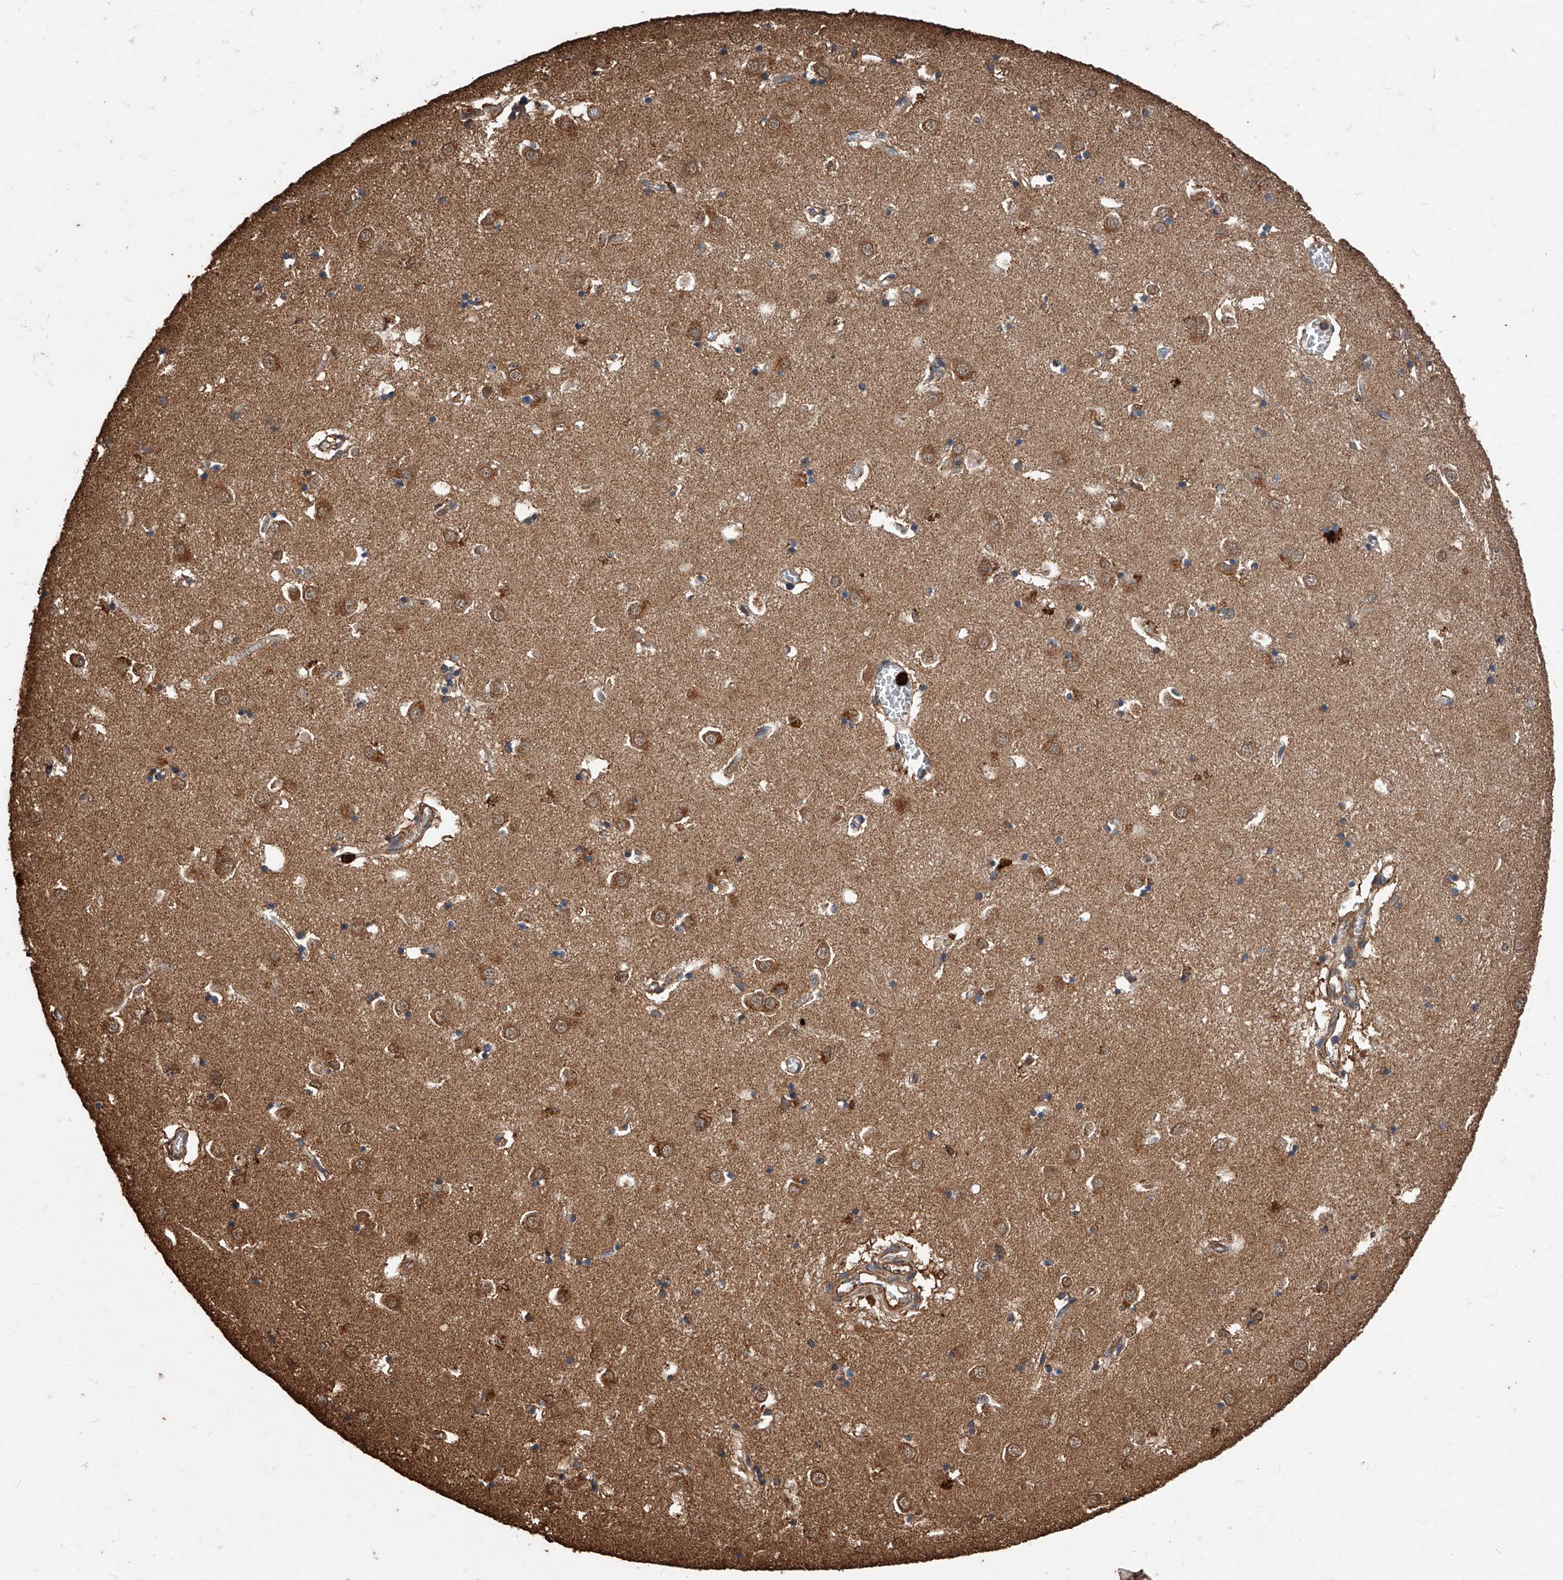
{"staining": {"intensity": "weak", "quantity": "25%-75%", "location": "cytoplasmic/membranous"}, "tissue": "caudate", "cell_type": "Glial cells", "image_type": "normal", "snomed": [{"axis": "morphology", "description": "Normal tissue, NOS"}, {"axis": "topography", "description": "Lateral ventricle wall"}], "caption": "Brown immunohistochemical staining in unremarkable caudate demonstrates weak cytoplasmic/membranous positivity in approximately 25%-75% of glial cells.", "gene": "UCP2", "patient": {"sex": "male", "age": 70}}